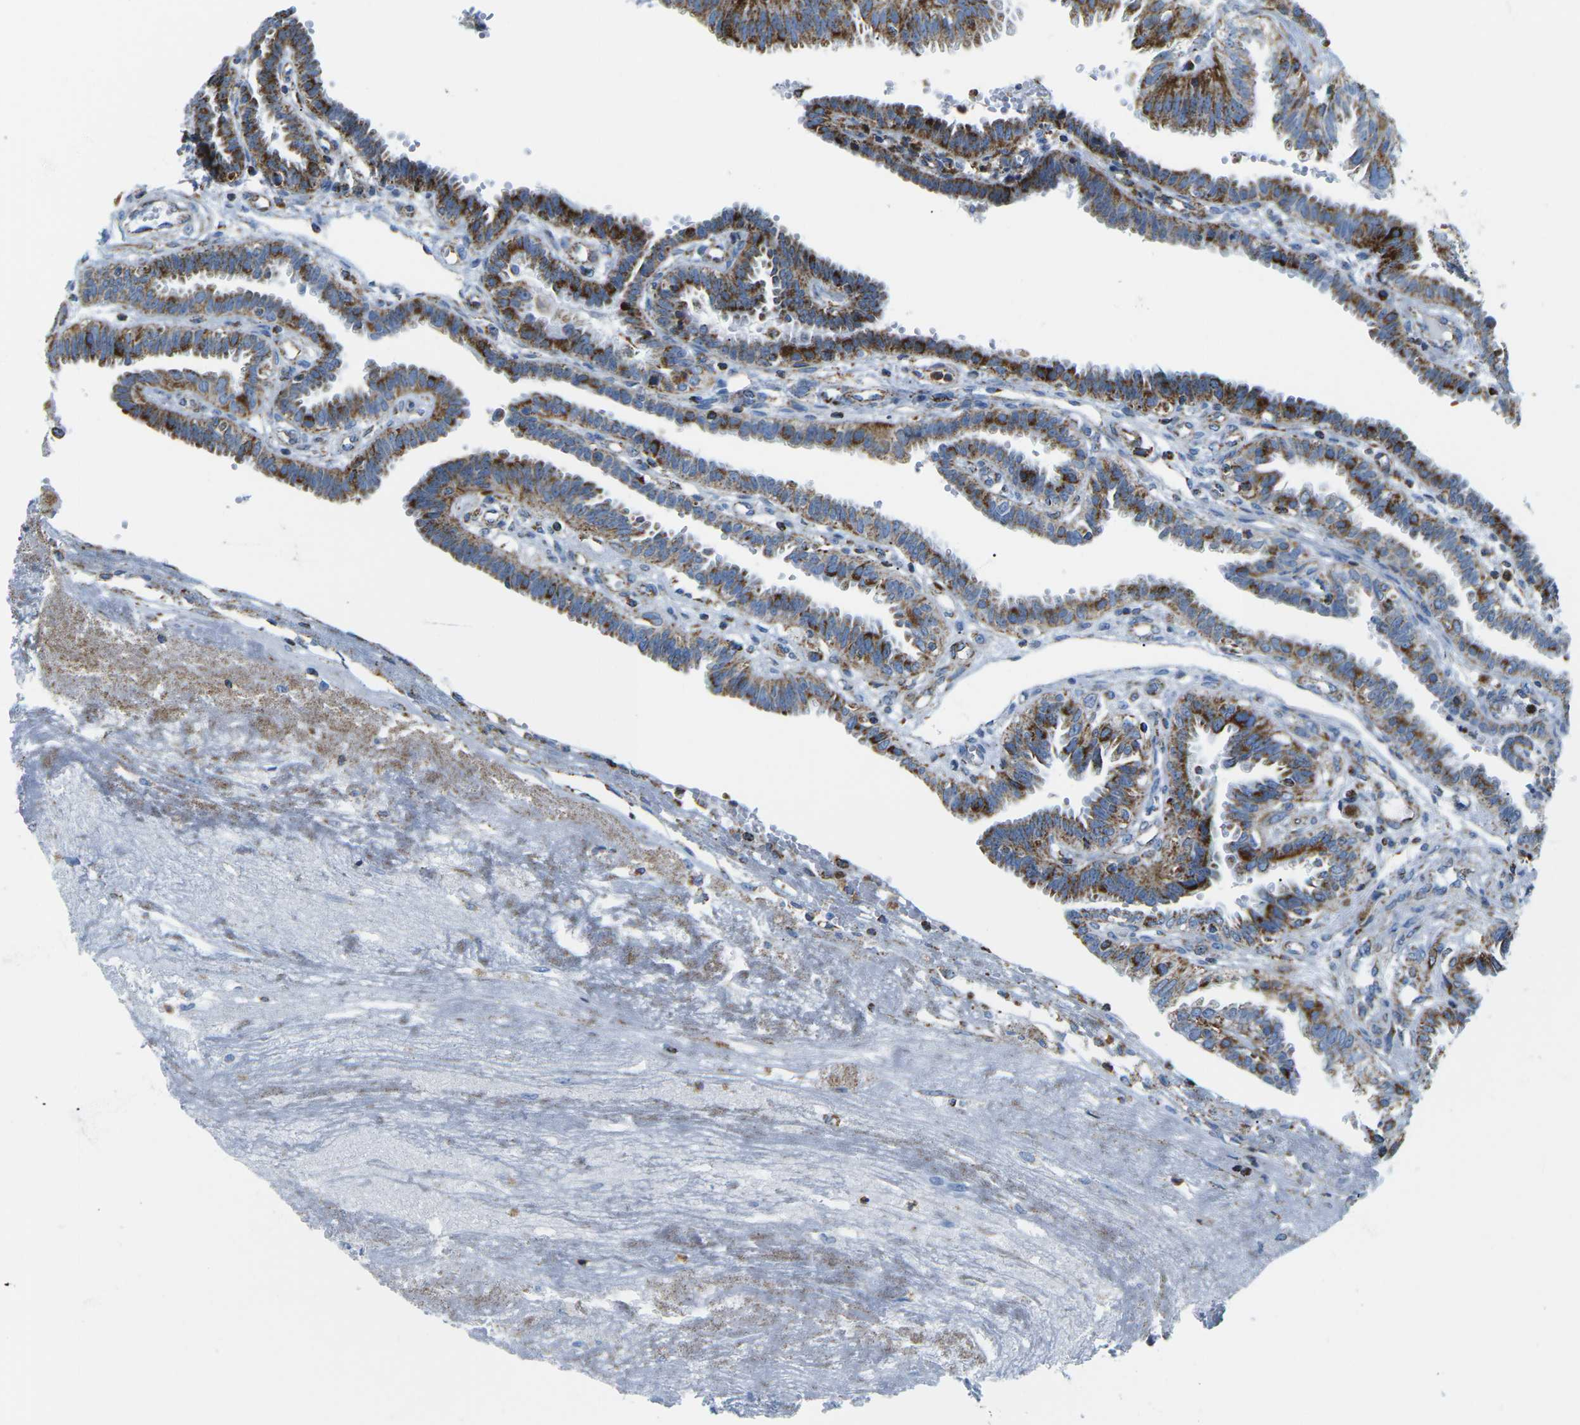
{"staining": {"intensity": "strong", "quantity": ">75%", "location": "cytoplasmic/membranous"}, "tissue": "fallopian tube", "cell_type": "Glandular cells", "image_type": "normal", "snomed": [{"axis": "morphology", "description": "Normal tissue, NOS"}, {"axis": "topography", "description": "Fallopian tube"}, {"axis": "topography", "description": "Placenta"}], "caption": "Approximately >75% of glandular cells in benign fallopian tube display strong cytoplasmic/membranous protein positivity as visualized by brown immunohistochemical staining.", "gene": "COX6C", "patient": {"sex": "female", "age": 34}}